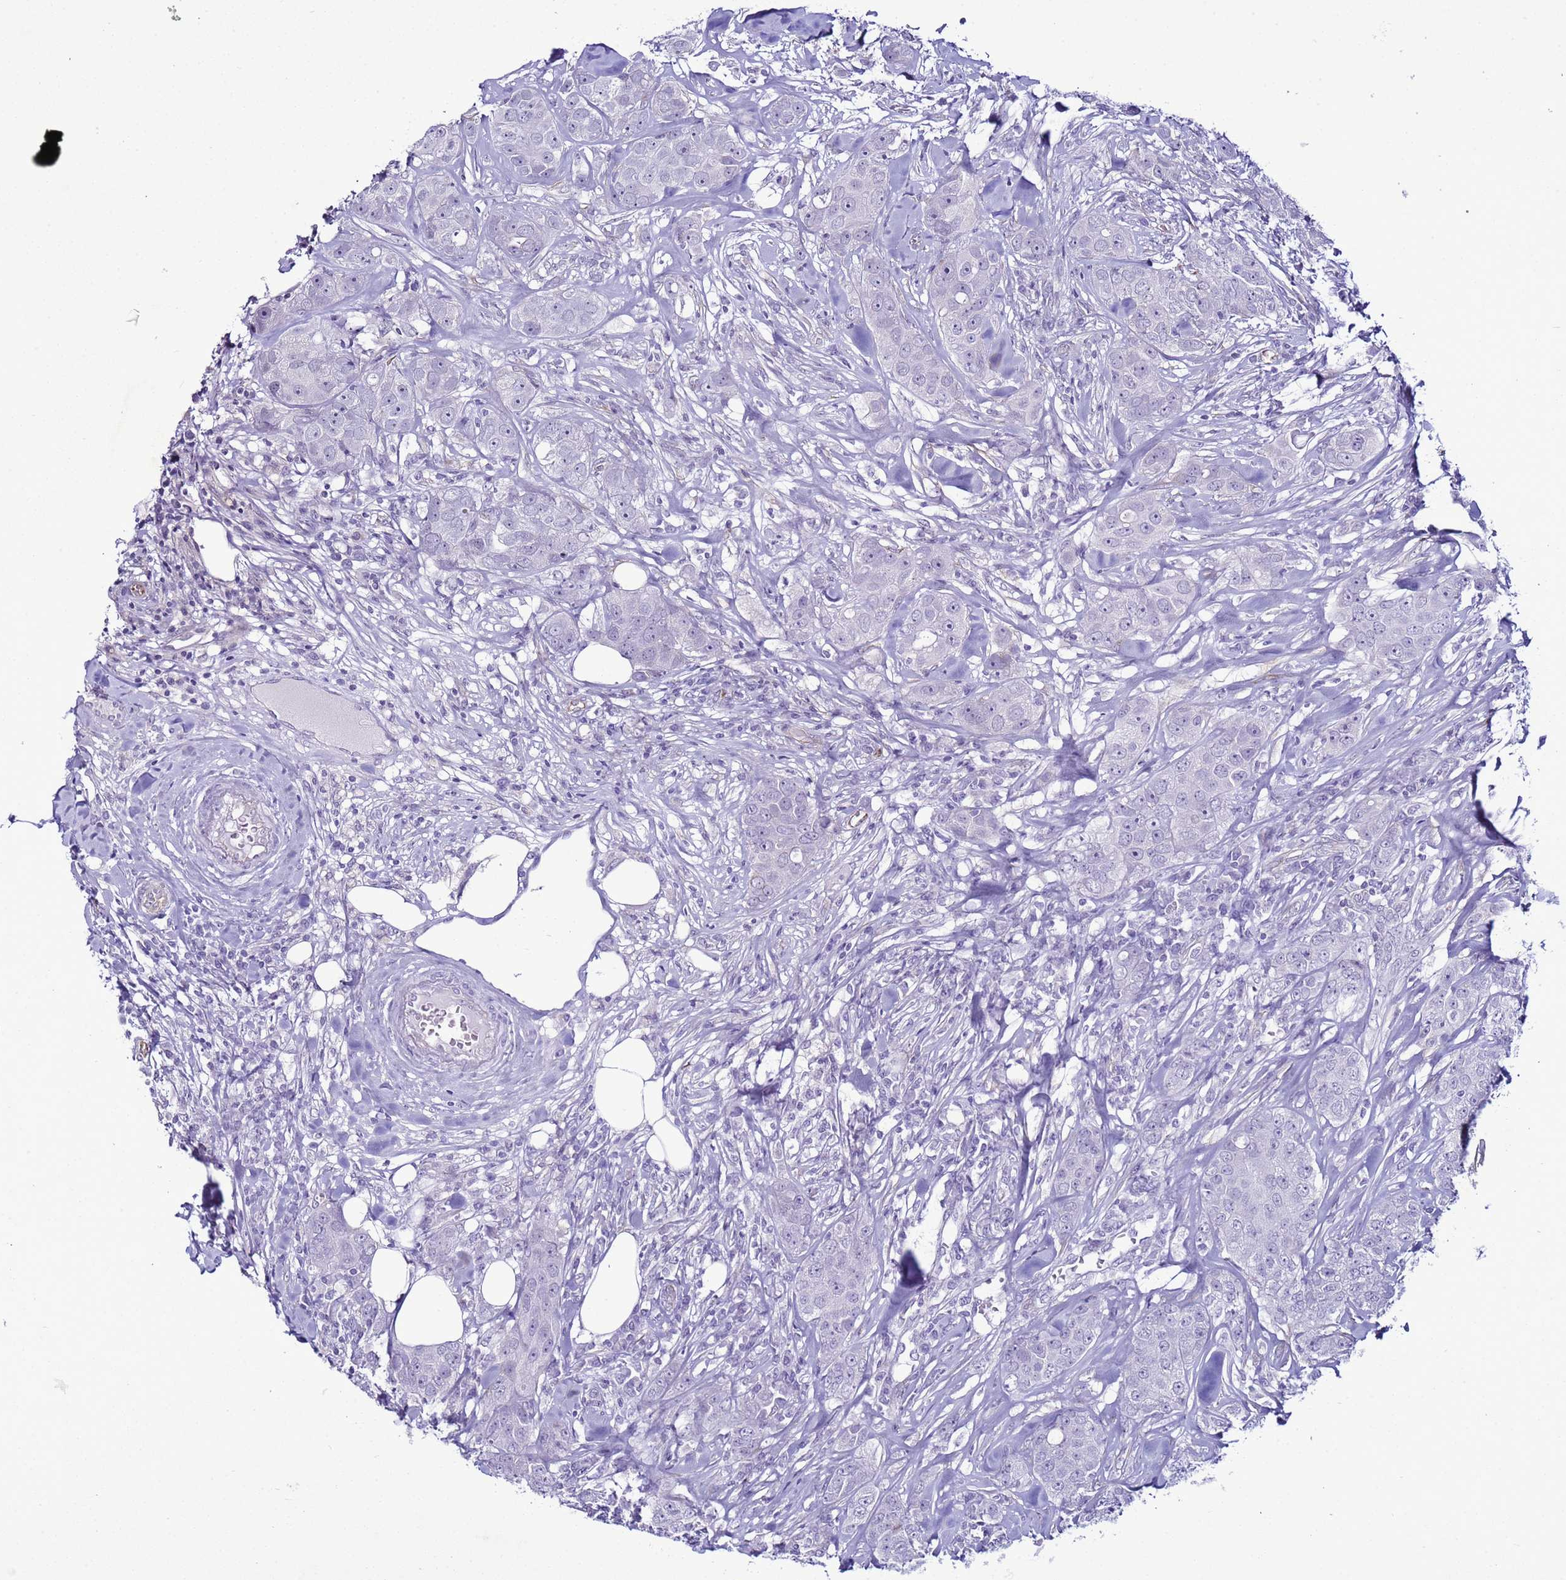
{"staining": {"intensity": "negative", "quantity": "none", "location": "none"}, "tissue": "breast cancer", "cell_type": "Tumor cells", "image_type": "cancer", "snomed": [{"axis": "morphology", "description": "Duct carcinoma"}, {"axis": "topography", "description": "Breast"}], "caption": "An IHC photomicrograph of breast infiltrating ductal carcinoma is shown. There is no staining in tumor cells of breast infiltrating ductal carcinoma.", "gene": "LRRC10B", "patient": {"sex": "female", "age": 43}}